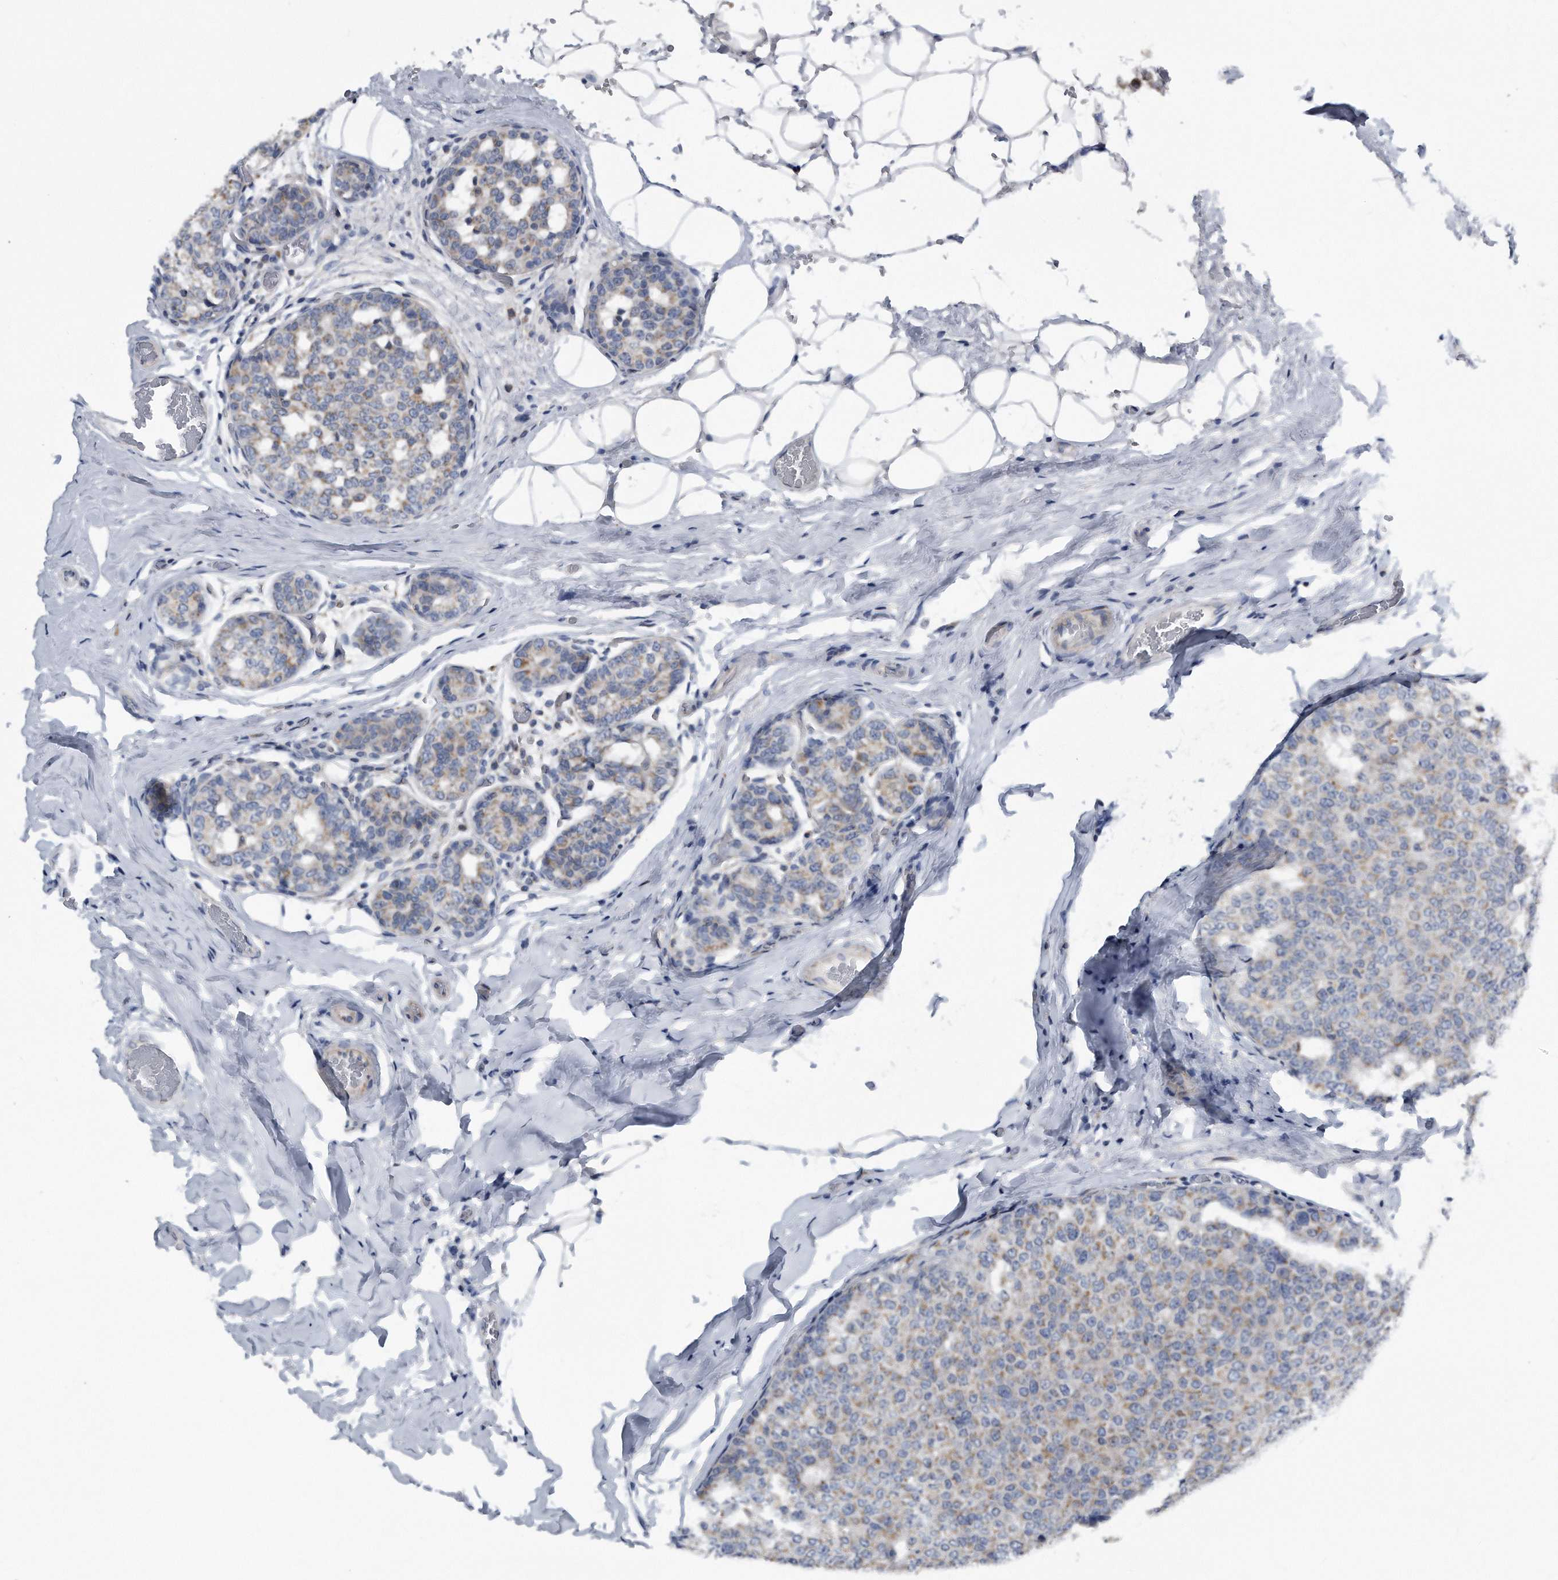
{"staining": {"intensity": "weak", "quantity": "25%-75%", "location": "cytoplasmic/membranous"}, "tissue": "breast cancer", "cell_type": "Tumor cells", "image_type": "cancer", "snomed": [{"axis": "morphology", "description": "Normal tissue, NOS"}, {"axis": "morphology", "description": "Duct carcinoma"}, {"axis": "topography", "description": "Breast"}], "caption": "Immunohistochemistry (IHC) micrograph of neoplastic tissue: breast cancer (infiltrating ductal carcinoma) stained using immunohistochemistry shows low levels of weak protein expression localized specifically in the cytoplasmic/membranous of tumor cells, appearing as a cytoplasmic/membranous brown color.", "gene": "LYRM4", "patient": {"sex": "female", "age": 43}}